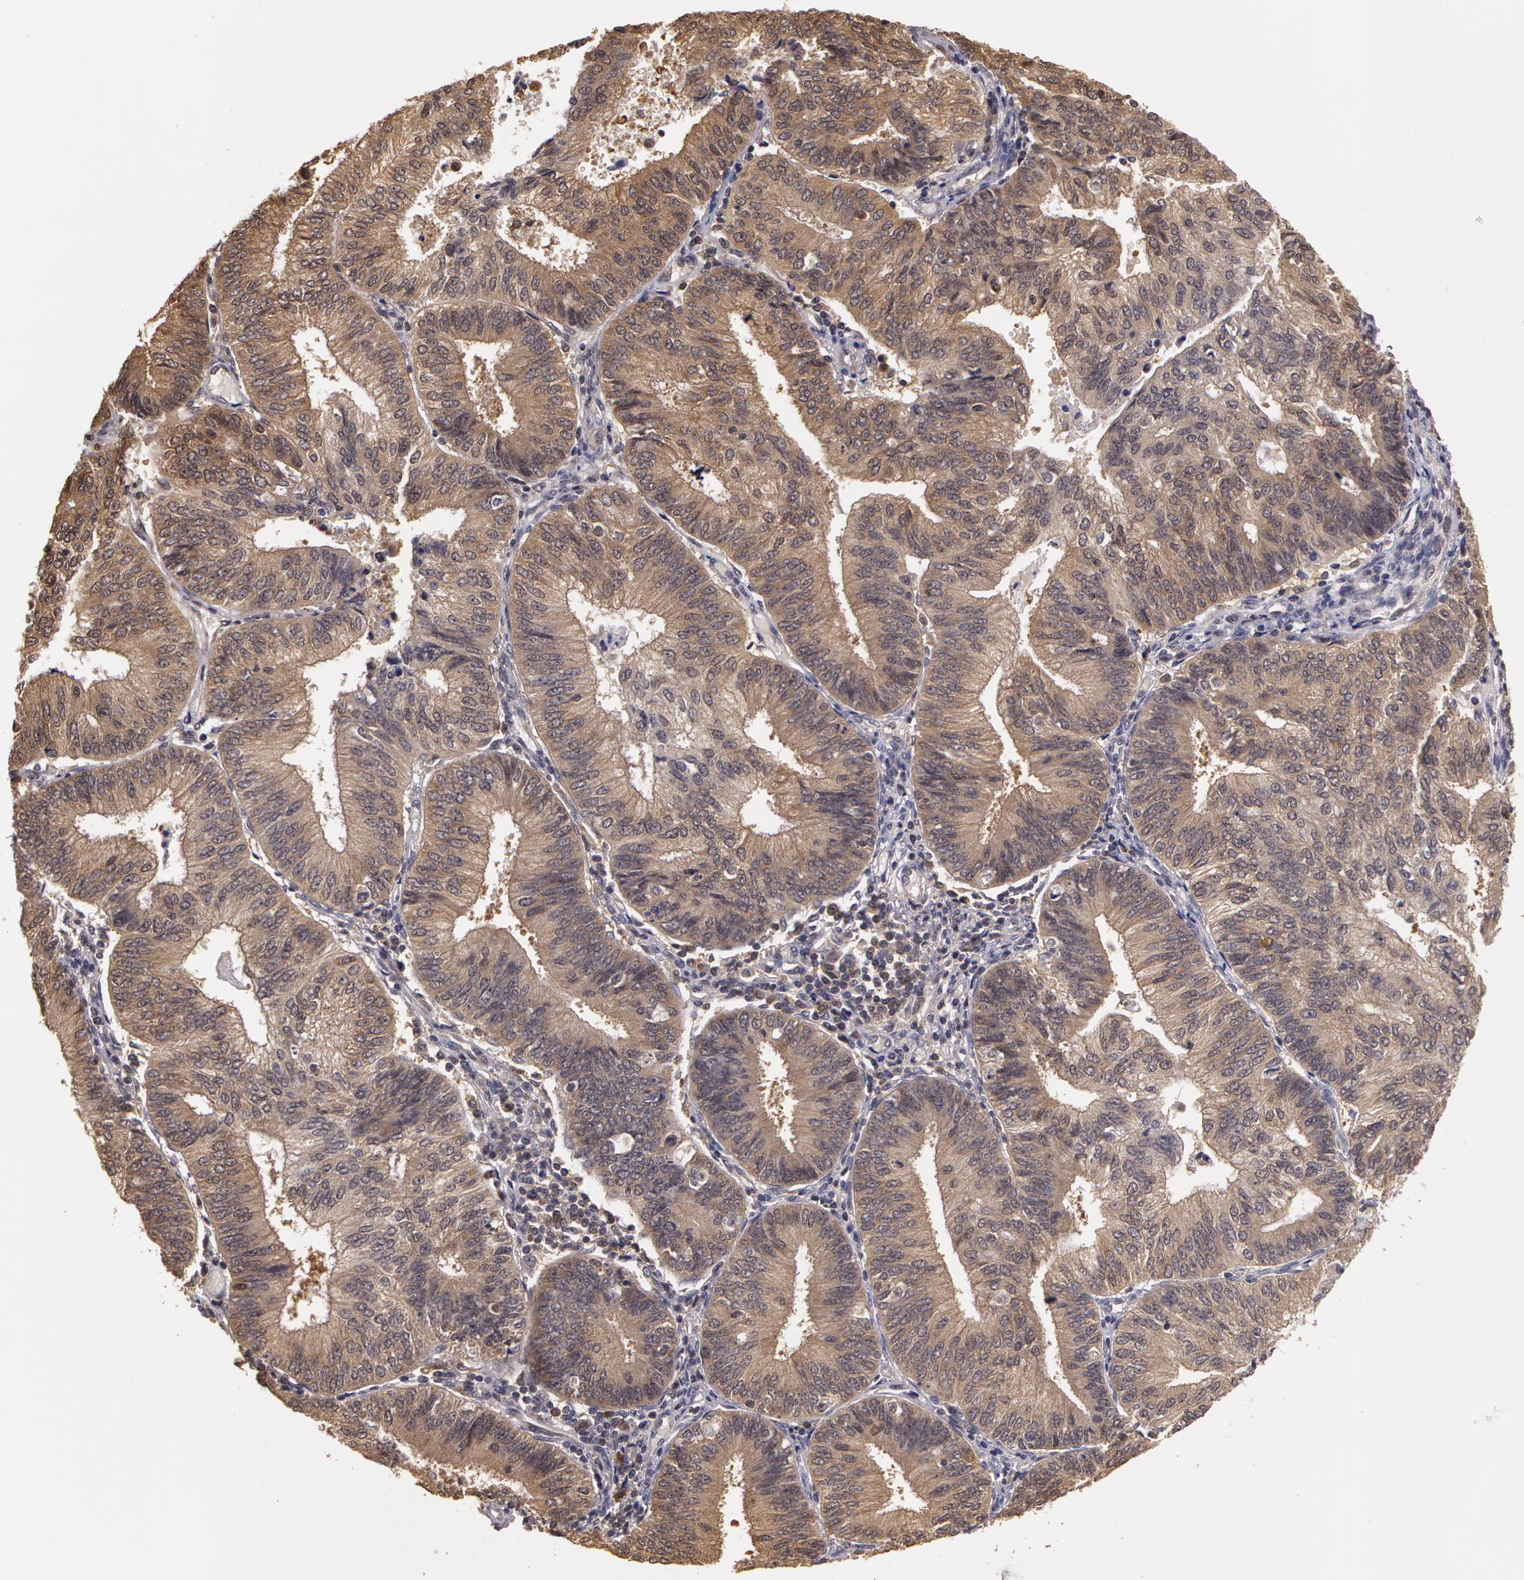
{"staining": {"intensity": "weak", "quantity": ">75%", "location": "cytoplasmic/membranous"}, "tissue": "endometrial cancer", "cell_type": "Tumor cells", "image_type": "cancer", "snomed": [{"axis": "morphology", "description": "Adenocarcinoma, NOS"}, {"axis": "topography", "description": "Endometrium"}], "caption": "Immunohistochemistry (IHC) photomicrograph of human adenocarcinoma (endometrial) stained for a protein (brown), which exhibits low levels of weak cytoplasmic/membranous staining in approximately >75% of tumor cells.", "gene": "AHSA1", "patient": {"sex": "female", "age": 55}}